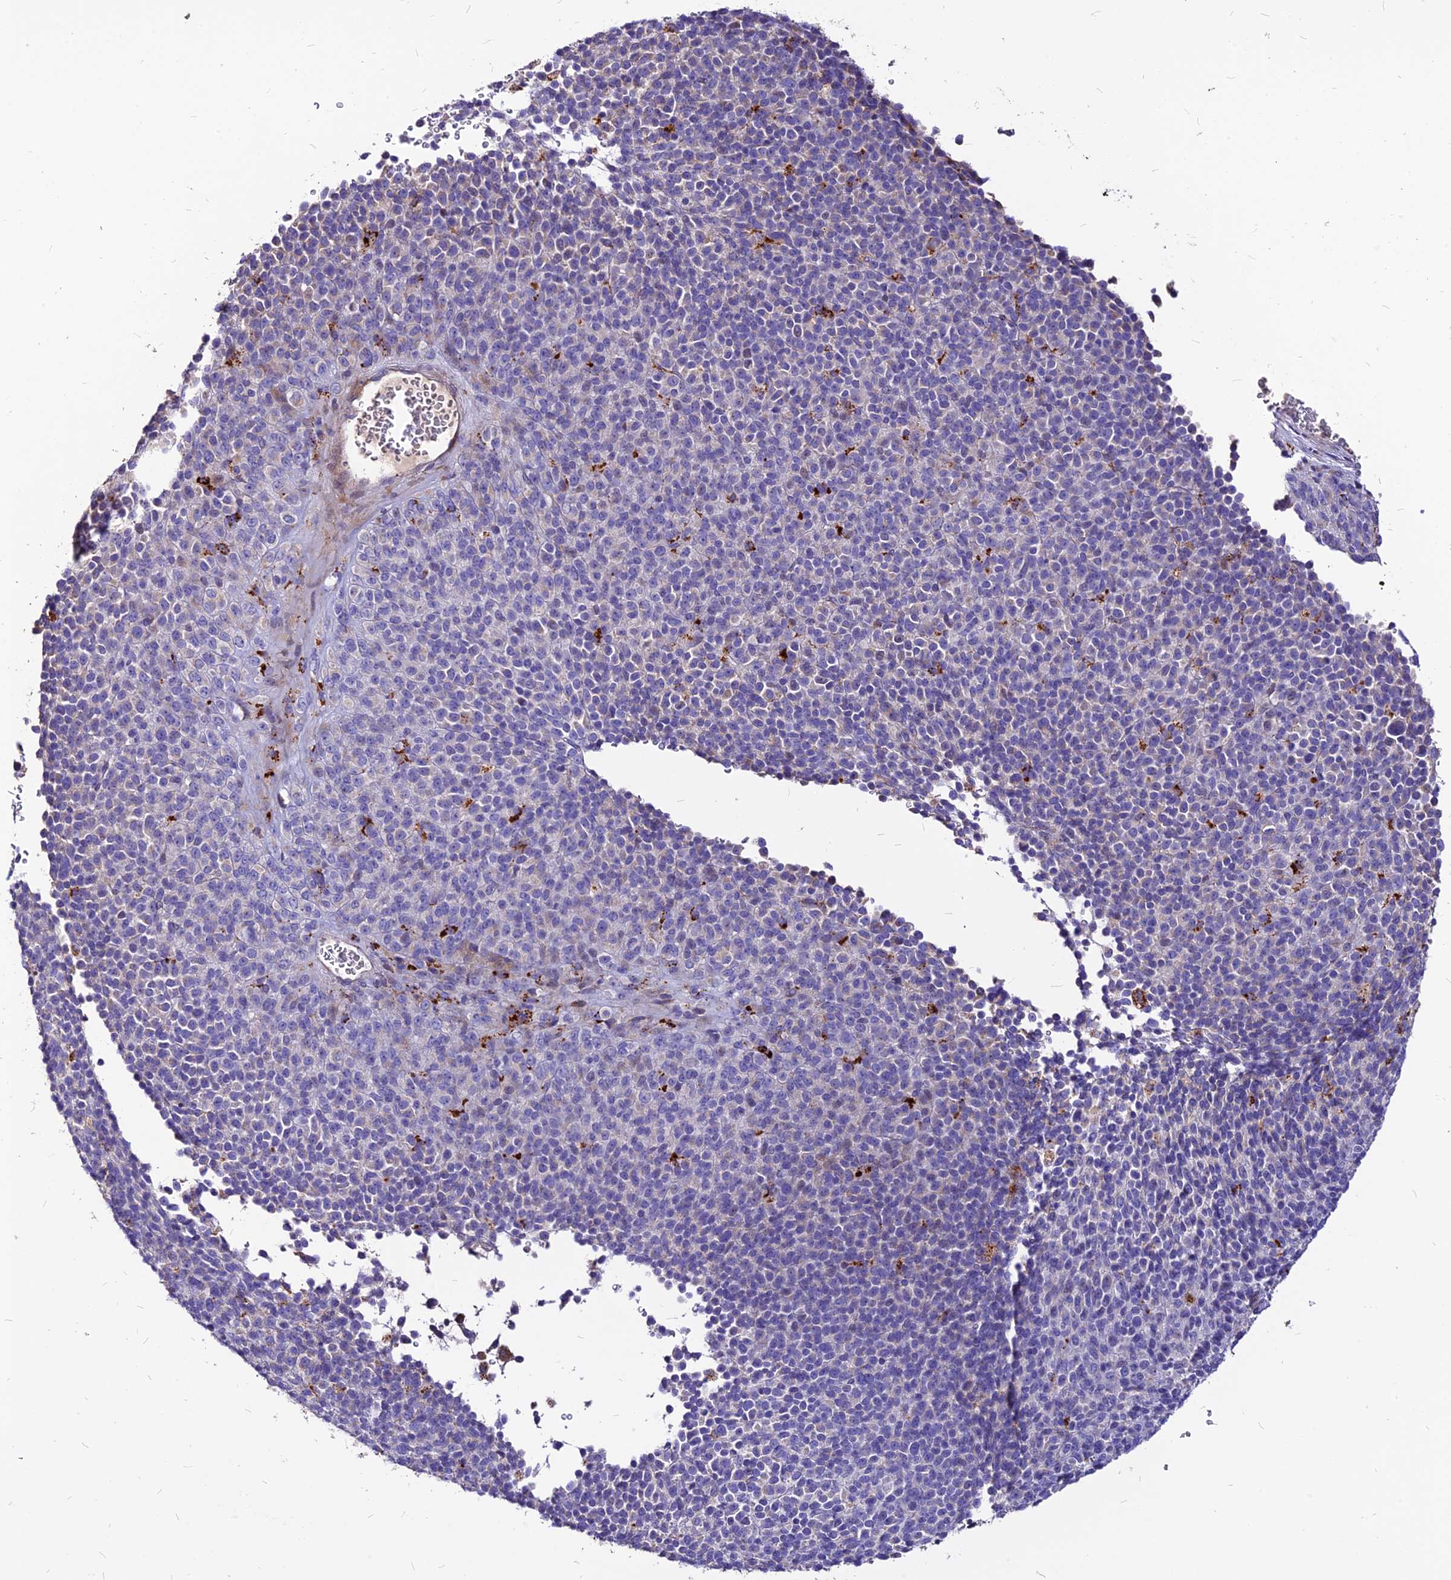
{"staining": {"intensity": "negative", "quantity": "none", "location": "none"}, "tissue": "melanoma", "cell_type": "Tumor cells", "image_type": "cancer", "snomed": [{"axis": "morphology", "description": "Malignant melanoma, Metastatic site"}, {"axis": "topography", "description": "Brain"}], "caption": "Human melanoma stained for a protein using IHC exhibits no positivity in tumor cells.", "gene": "RIMOC1", "patient": {"sex": "female", "age": 56}}